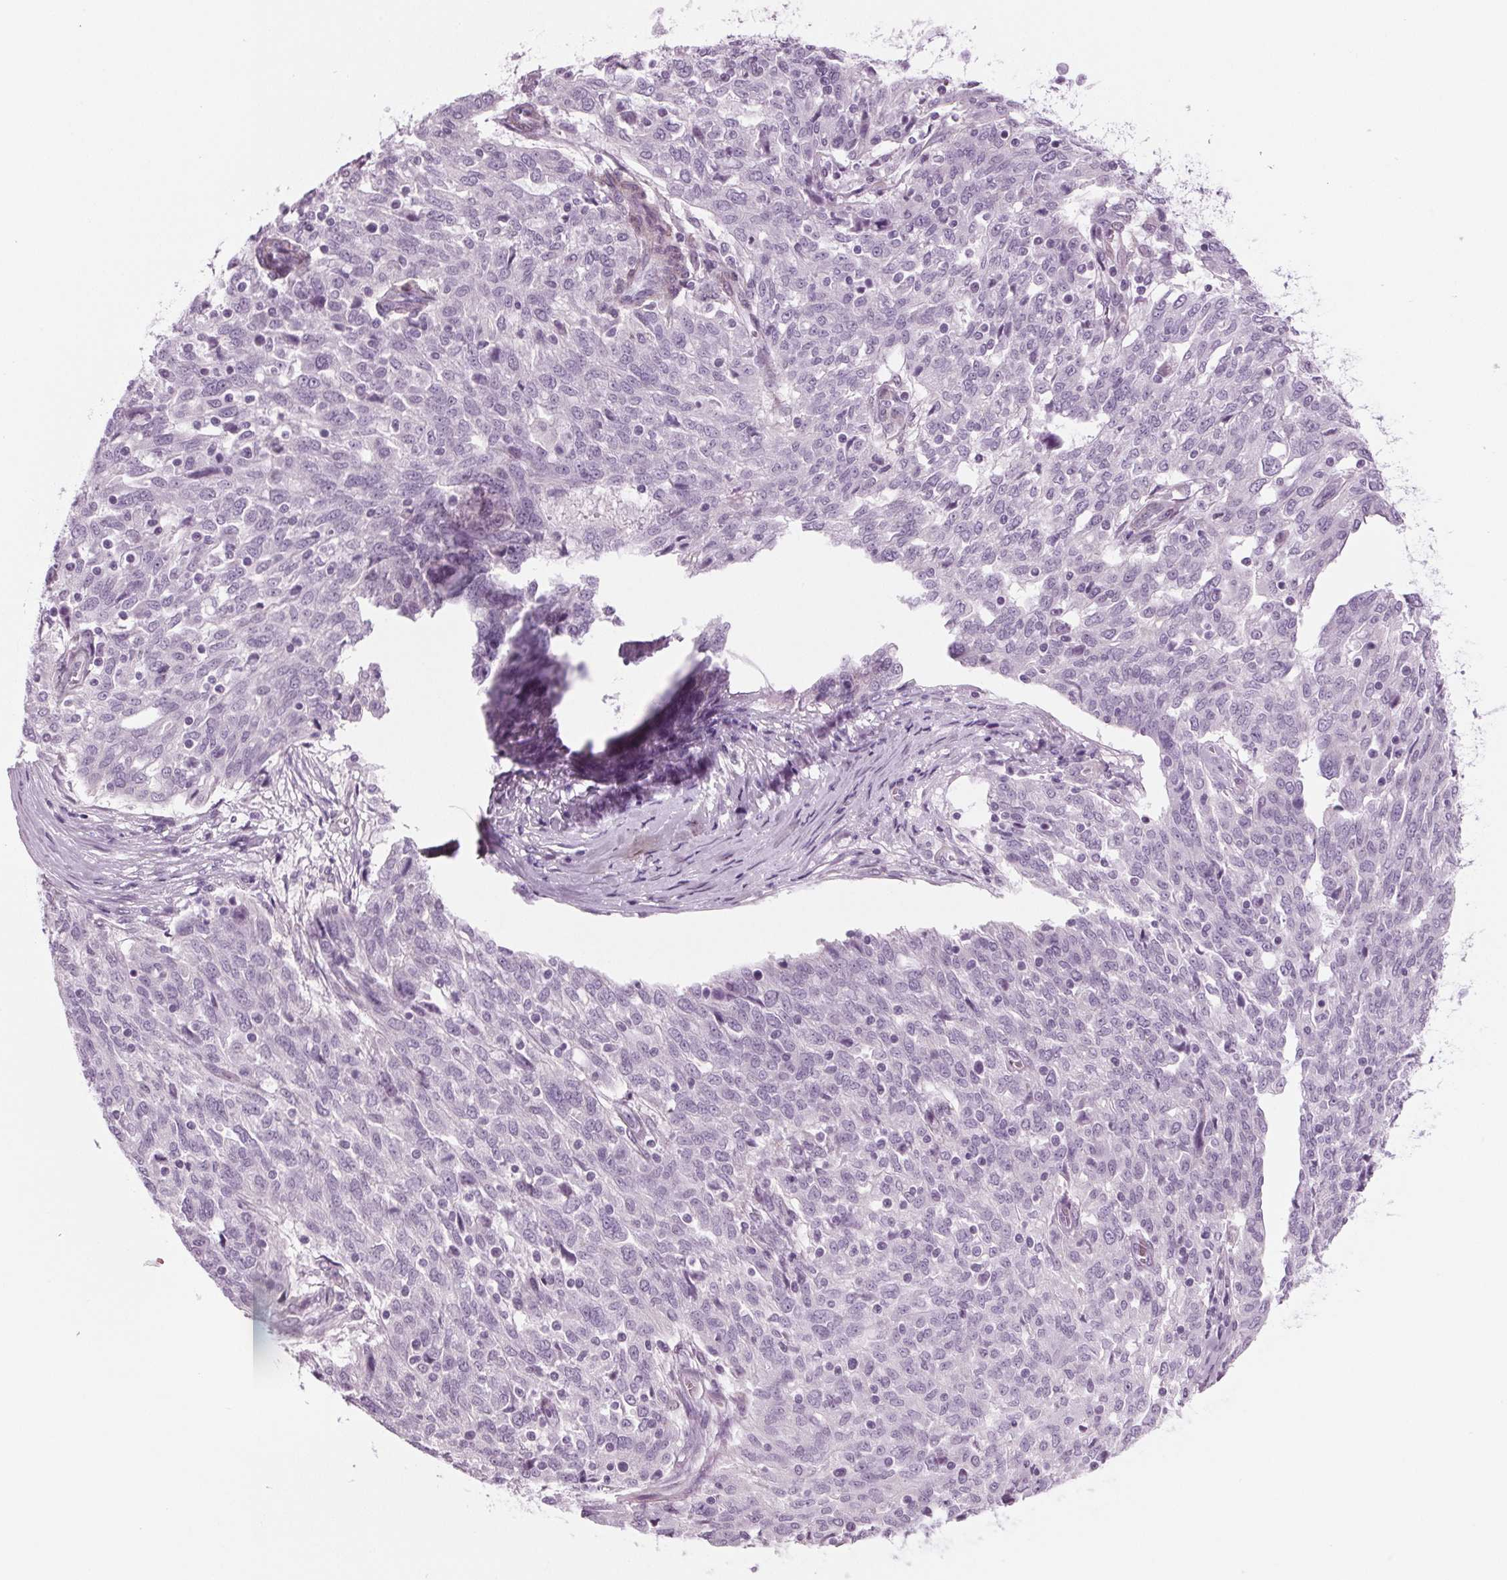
{"staining": {"intensity": "negative", "quantity": "none", "location": "none"}, "tissue": "ovarian cancer", "cell_type": "Tumor cells", "image_type": "cancer", "snomed": [{"axis": "morphology", "description": "Cystadenocarcinoma, serous, NOS"}, {"axis": "topography", "description": "Ovary"}], "caption": "Image shows no significant protein staining in tumor cells of ovarian cancer (serous cystadenocarcinoma).", "gene": "BHLHE22", "patient": {"sex": "female", "age": 67}}